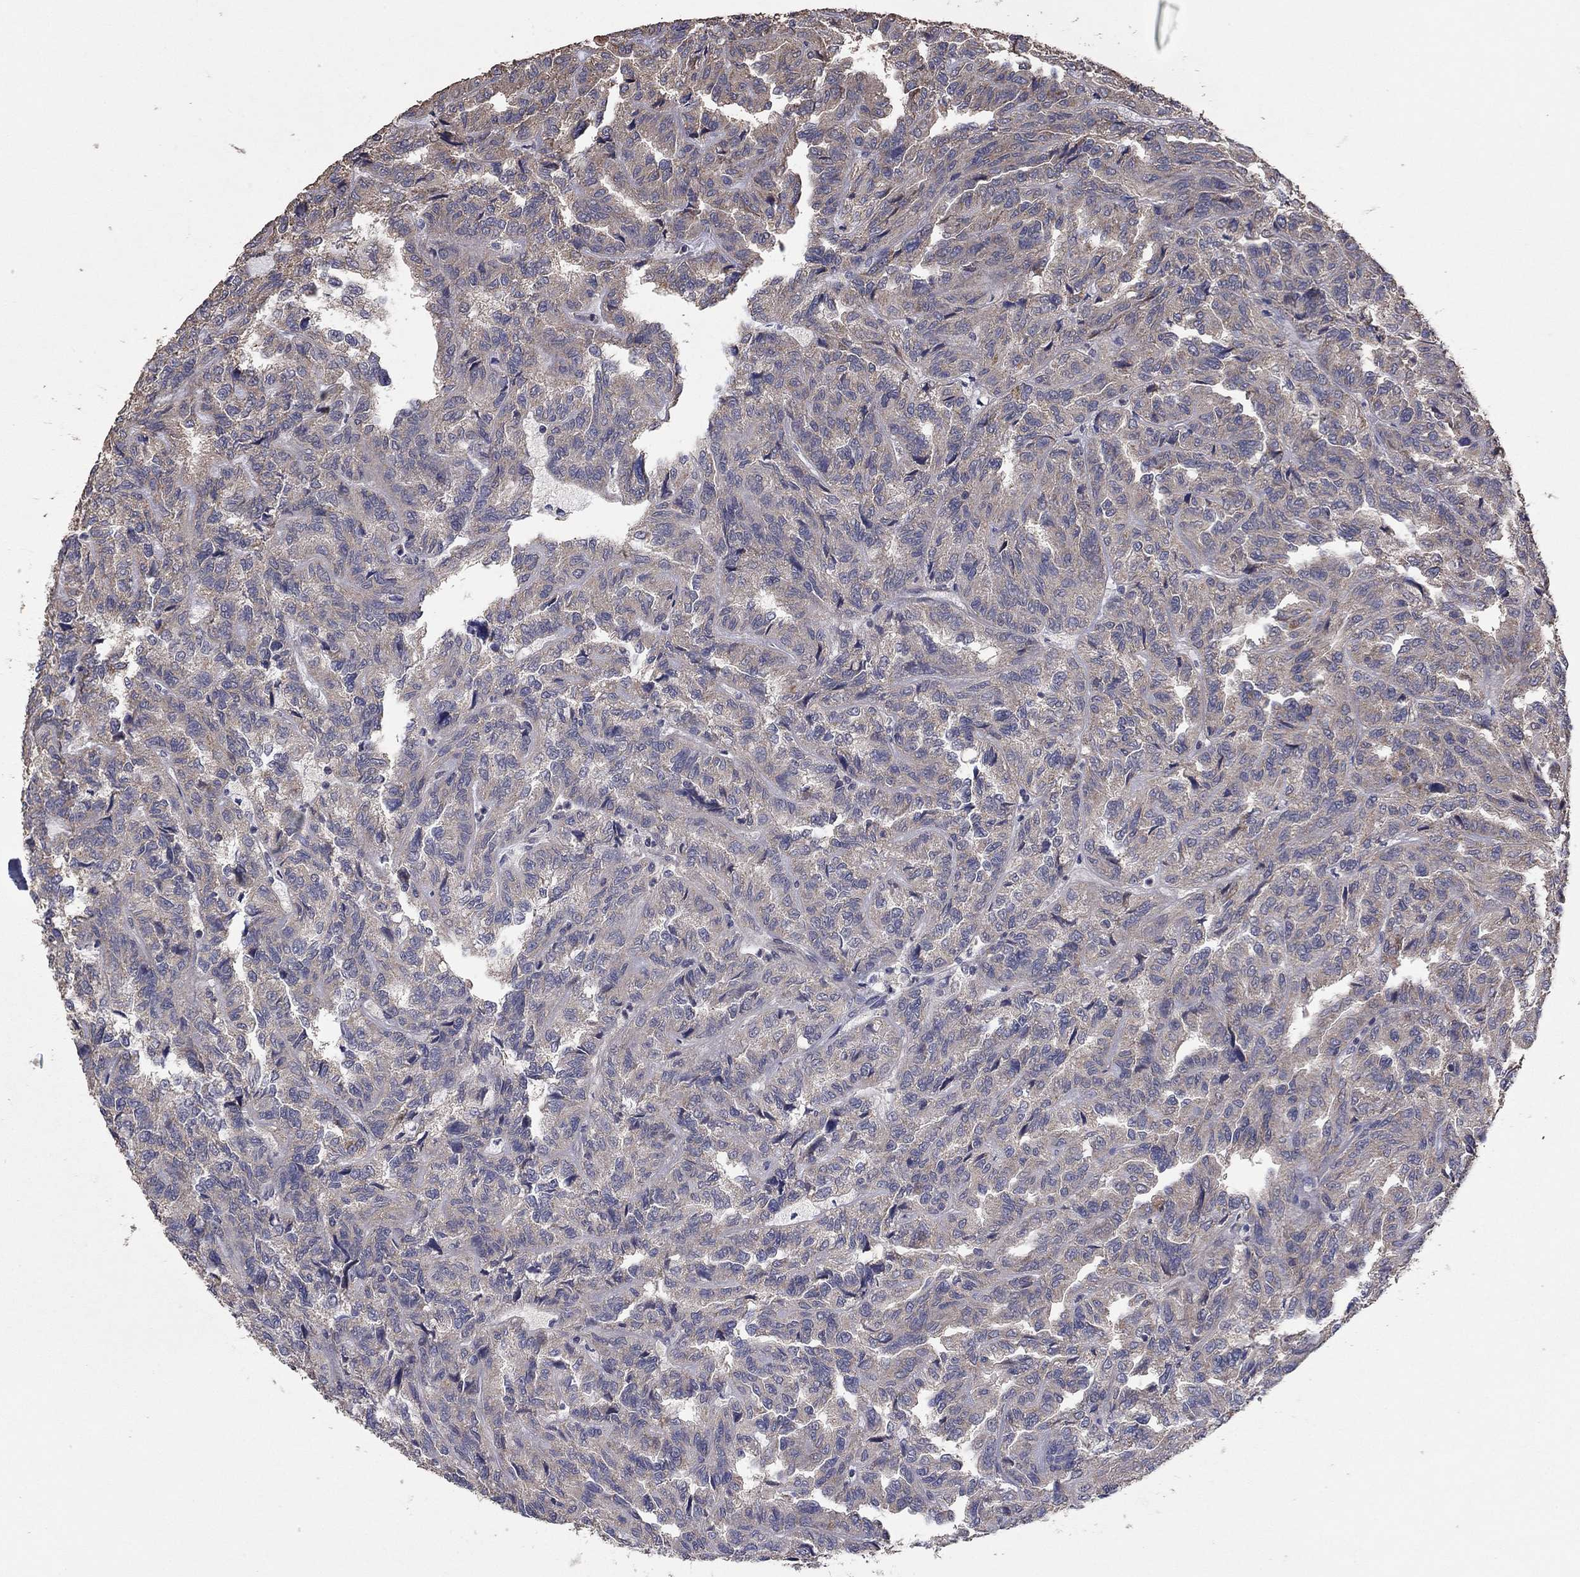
{"staining": {"intensity": "negative", "quantity": "none", "location": "none"}, "tissue": "renal cancer", "cell_type": "Tumor cells", "image_type": "cancer", "snomed": [{"axis": "morphology", "description": "Adenocarcinoma, NOS"}, {"axis": "topography", "description": "Kidney"}], "caption": "Renal cancer was stained to show a protein in brown. There is no significant staining in tumor cells.", "gene": "FLT4", "patient": {"sex": "male", "age": 79}}